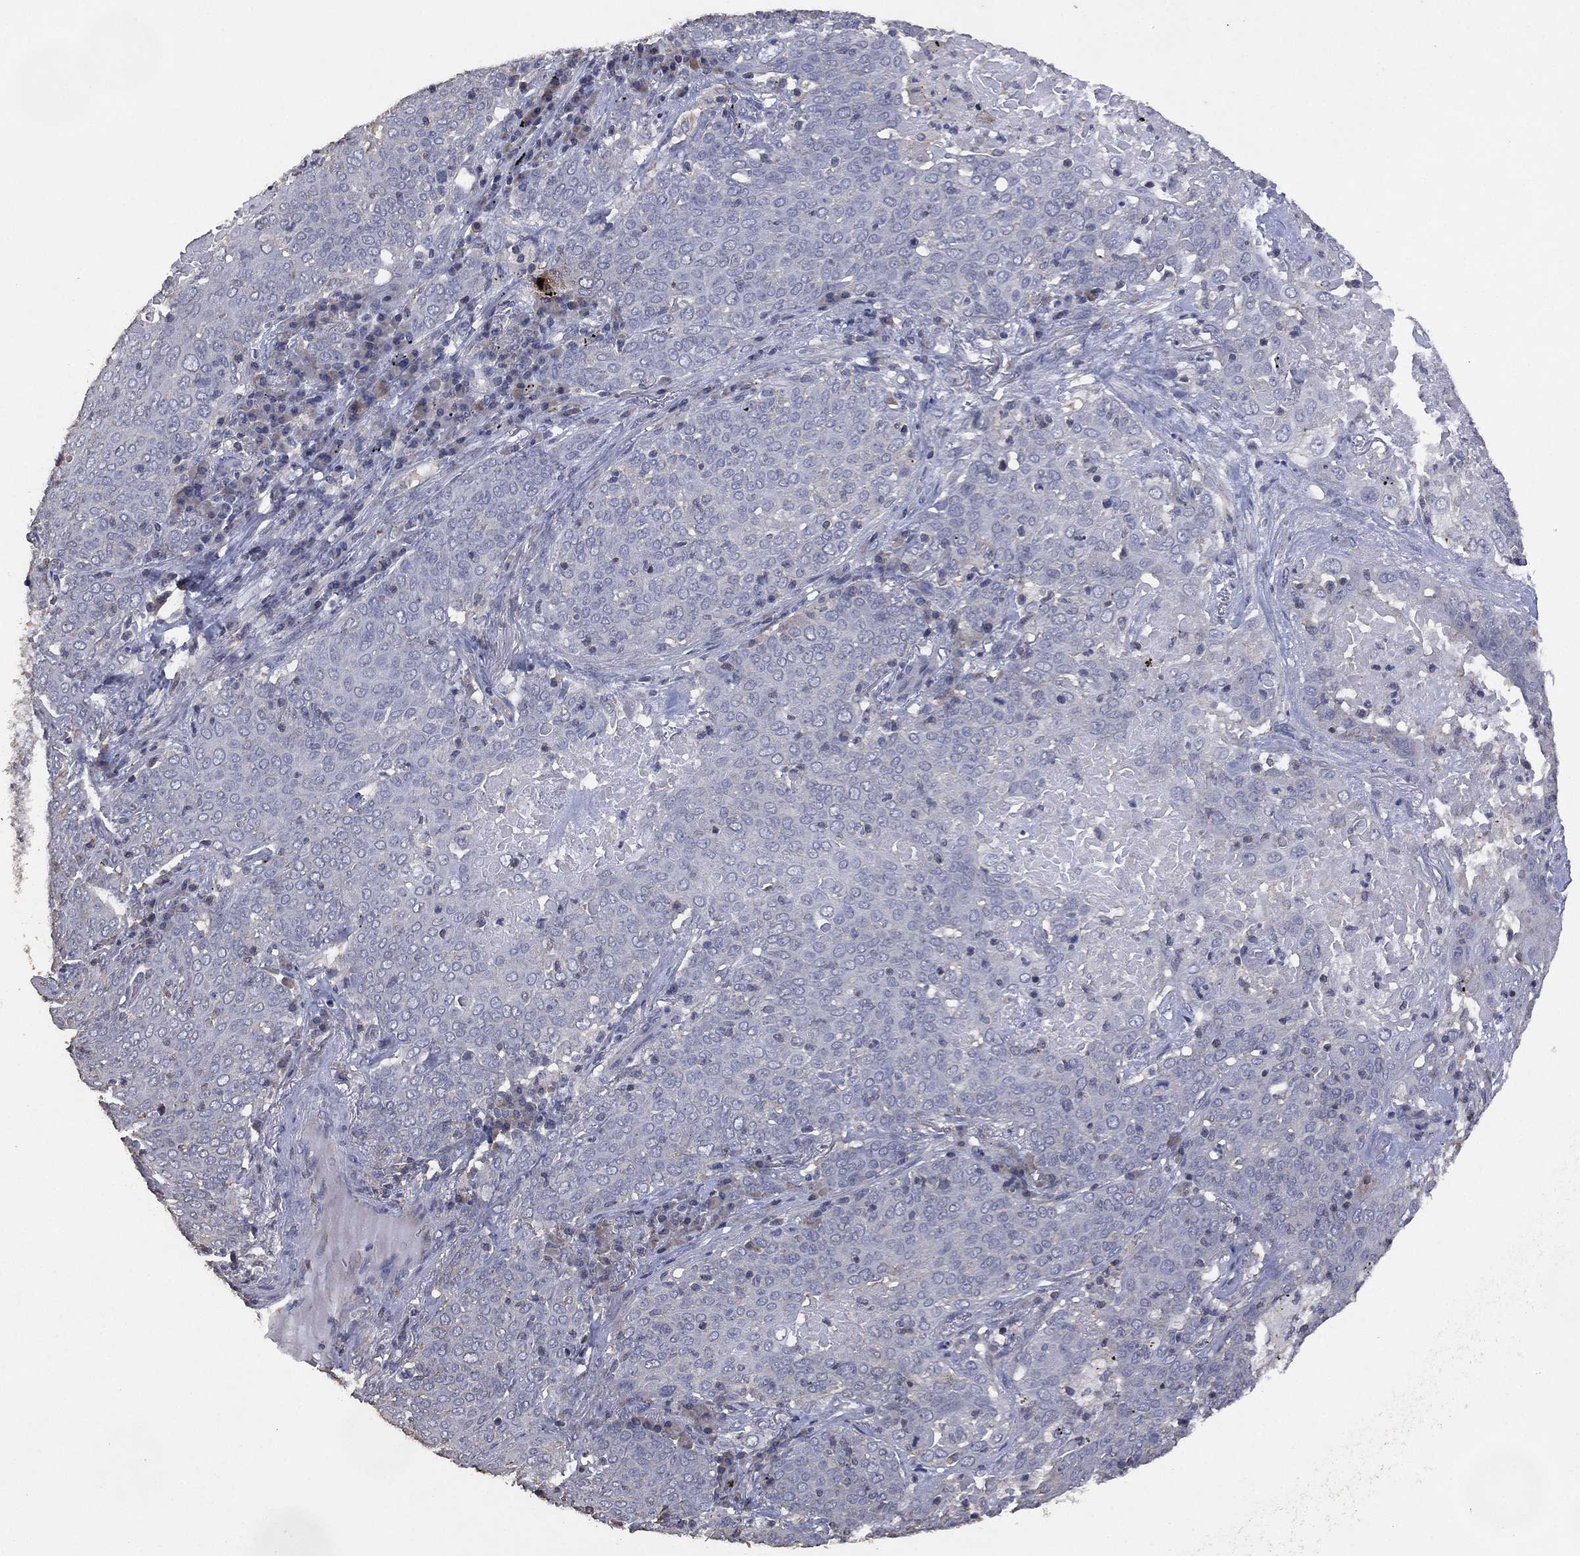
{"staining": {"intensity": "negative", "quantity": "none", "location": "none"}, "tissue": "lung cancer", "cell_type": "Tumor cells", "image_type": "cancer", "snomed": [{"axis": "morphology", "description": "Squamous cell carcinoma, NOS"}, {"axis": "topography", "description": "Lung"}], "caption": "There is no significant positivity in tumor cells of lung cancer.", "gene": "ADPRHL1", "patient": {"sex": "male", "age": 82}}